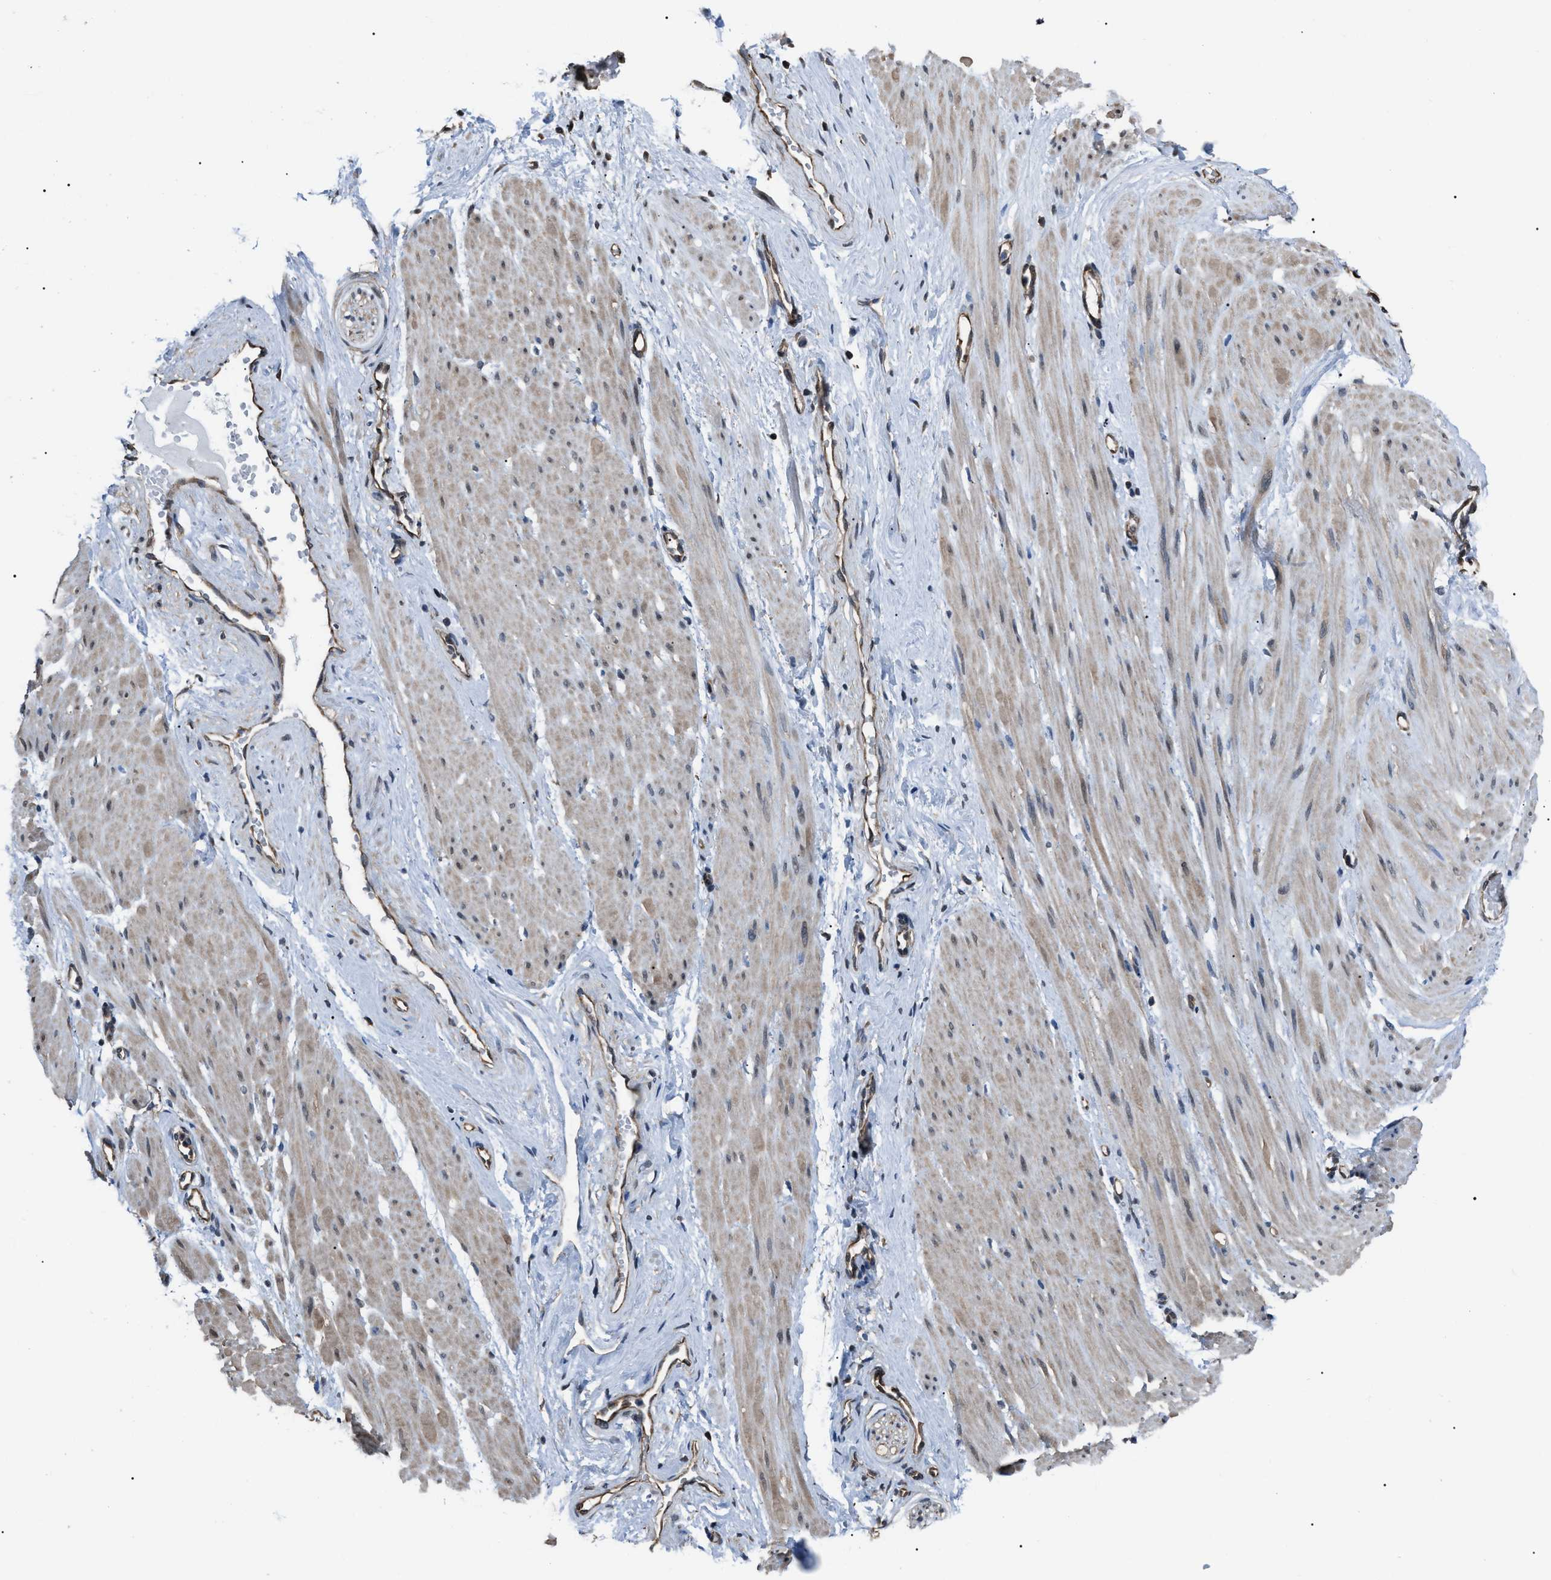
{"staining": {"intensity": "weak", "quantity": ">75%", "location": "cytoplasmic/membranous"}, "tissue": "adipose tissue", "cell_type": "Adipocytes", "image_type": "normal", "snomed": [{"axis": "morphology", "description": "Normal tissue, NOS"}, {"axis": "topography", "description": "Soft tissue"}, {"axis": "topography", "description": "Vascular tissue"}], "caption": "The histopathology image displays staining of unremarkable adipose tissue, revealing weak cytoplasmic/membranous protein staining (brown color) within adipocytes. The protein of interest is shown in brown color, while the nuclei are stained blue.", "gene": "PDCD5", "patient": {"sex": "female", "age": 35}}